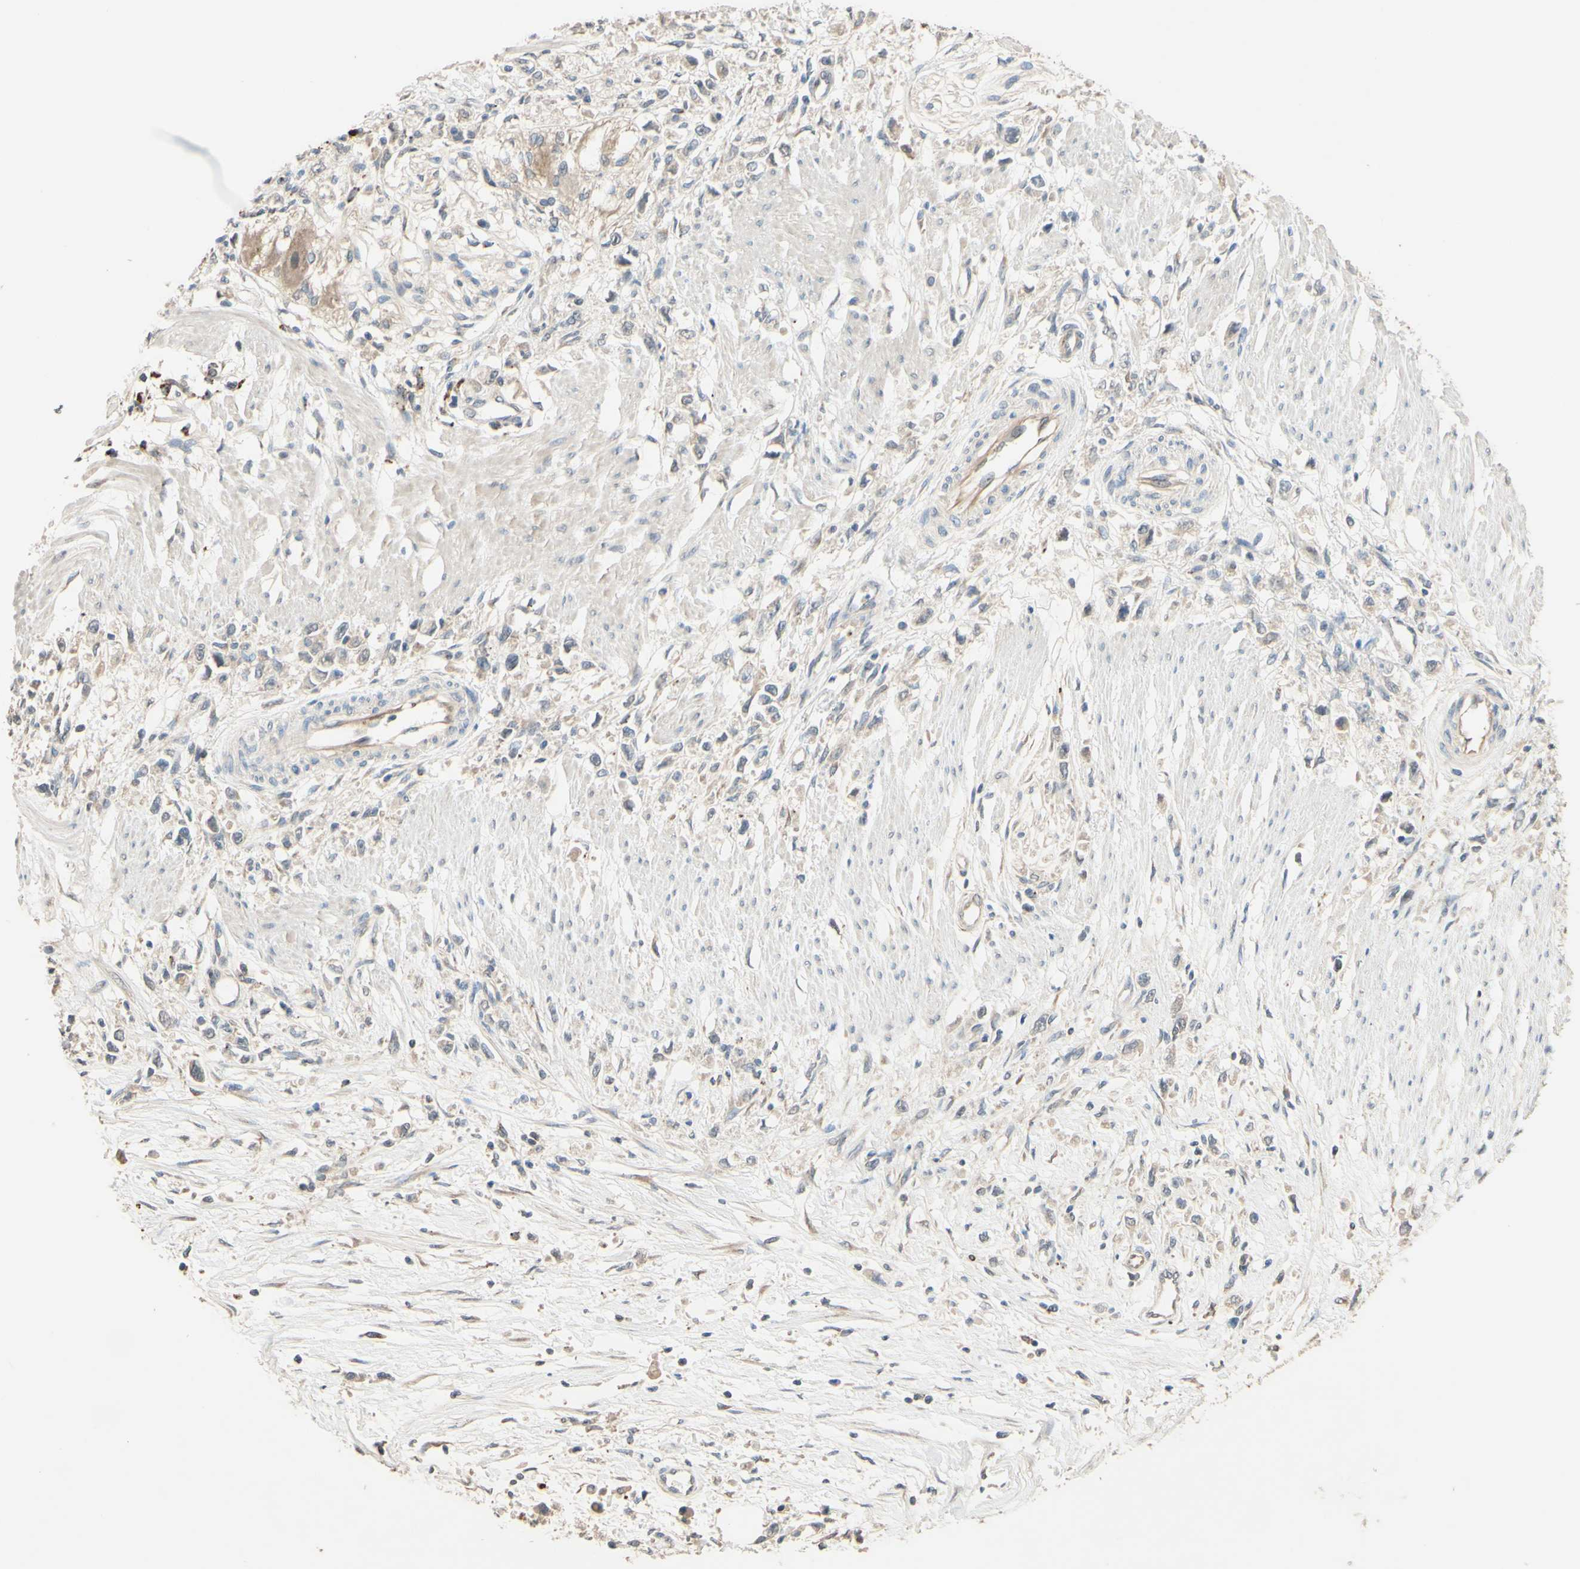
{"staining": {"intensity": "weak", "quantity": "<25%", "location": "cytoplasmic/membranous"}, "tissue": "stomach cancer", "cell_type": "Tumor cells", "image_type": "cancer", "snomed": [{"axis": "morphology", "description": "Adenocarcinoma, NOS"}, {"axis": "topography", "description": "Stomach"}], "caption": "DAB immunohistochemical staining of stomach cancer exhibits no significant expression in tumor cells.", "gene": "SMIM19", "patient": {"sex": "female", "age": 59}}